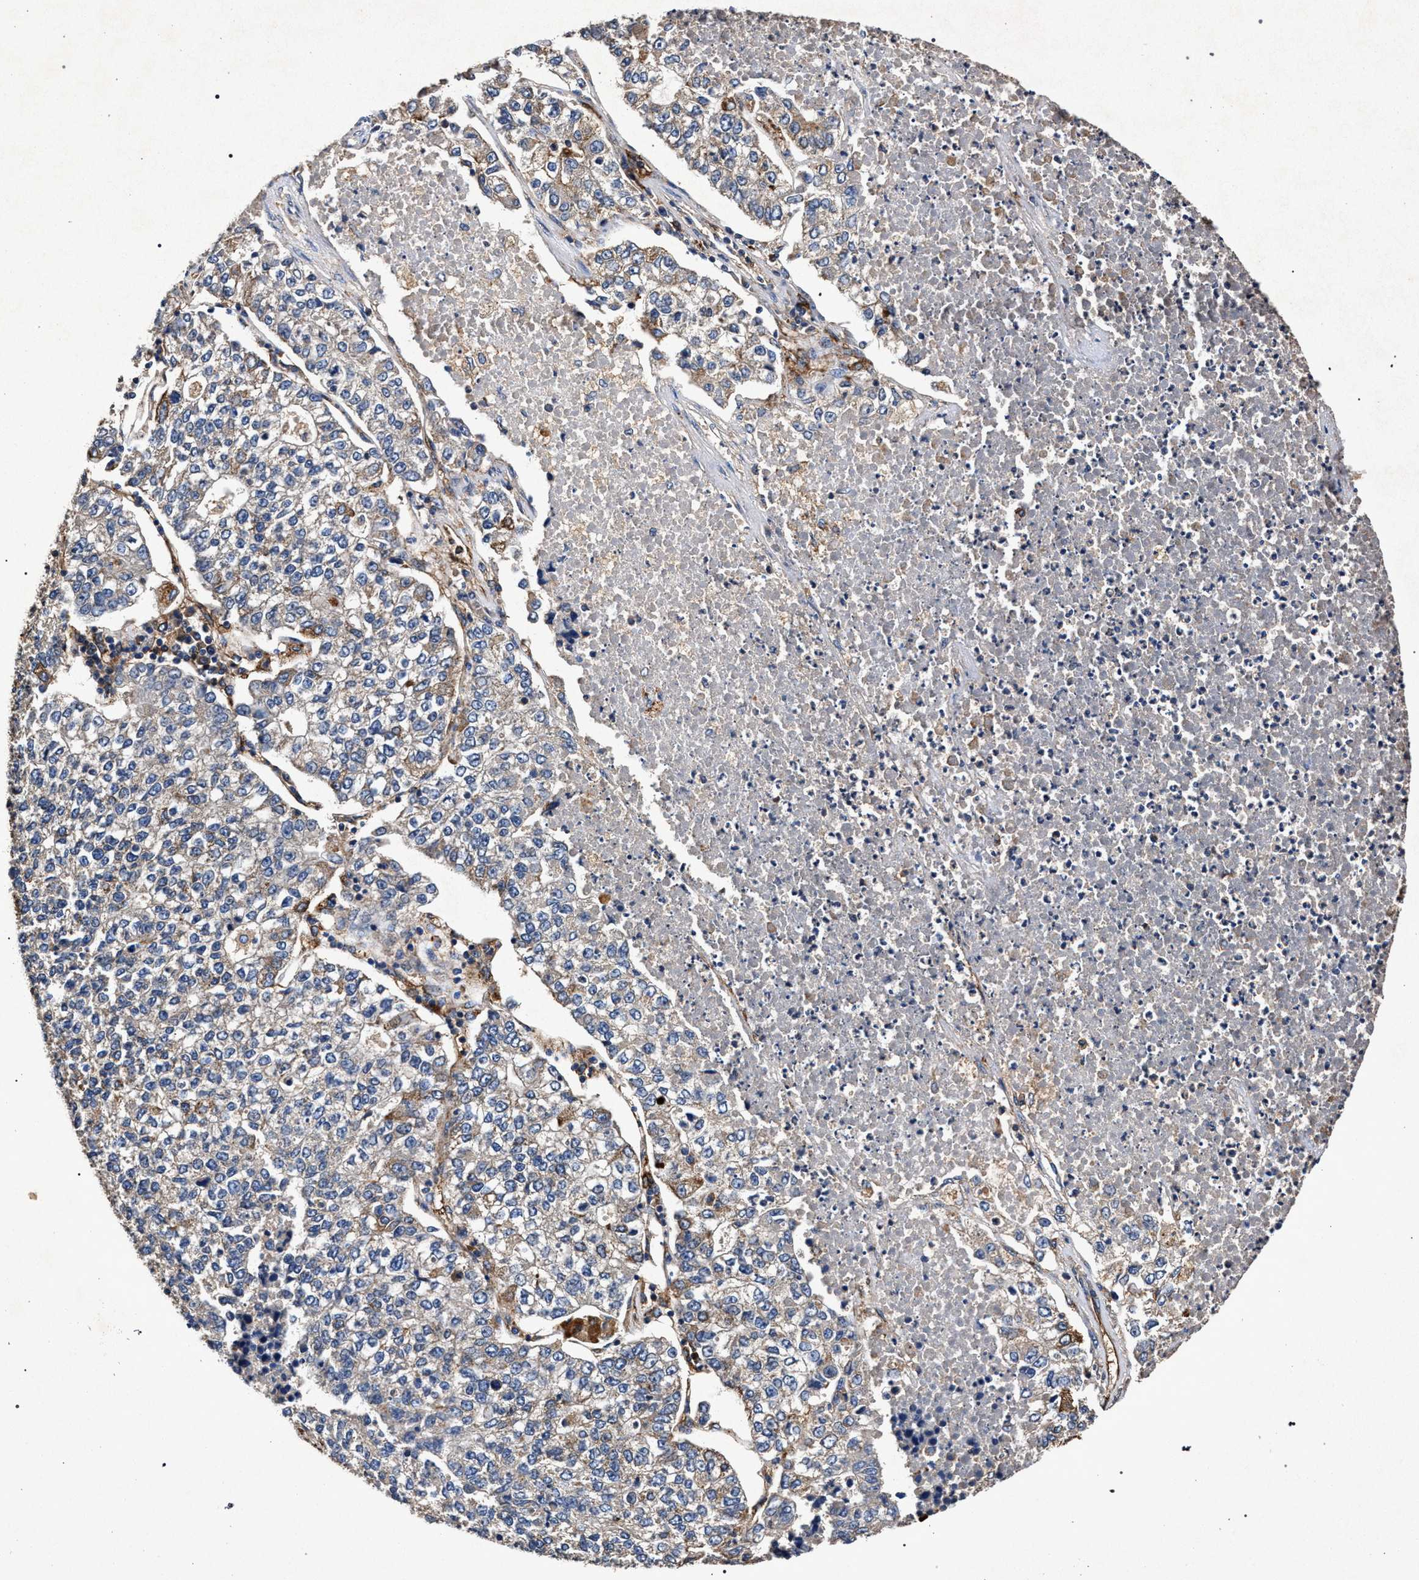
{"staining": {"intensity": "weak", "quantity": "<25%", "location": "cytoplasmic/membranous"}, "tissue": "lung cancer", "cell_type": "Tumor cells", "image_type": "cancer", "snomed": [{"axis": "morphology", "description": "Adenocarcinoma, NOS"}, {"axis": "topography", "description": "Lung"}], "caption": "Protein analysis of adenocarcinoma (lung) exhibits no significant expression in tumor cells.", "gene": "MARCKS", "patient": {"sex": "male", "age": 49}}